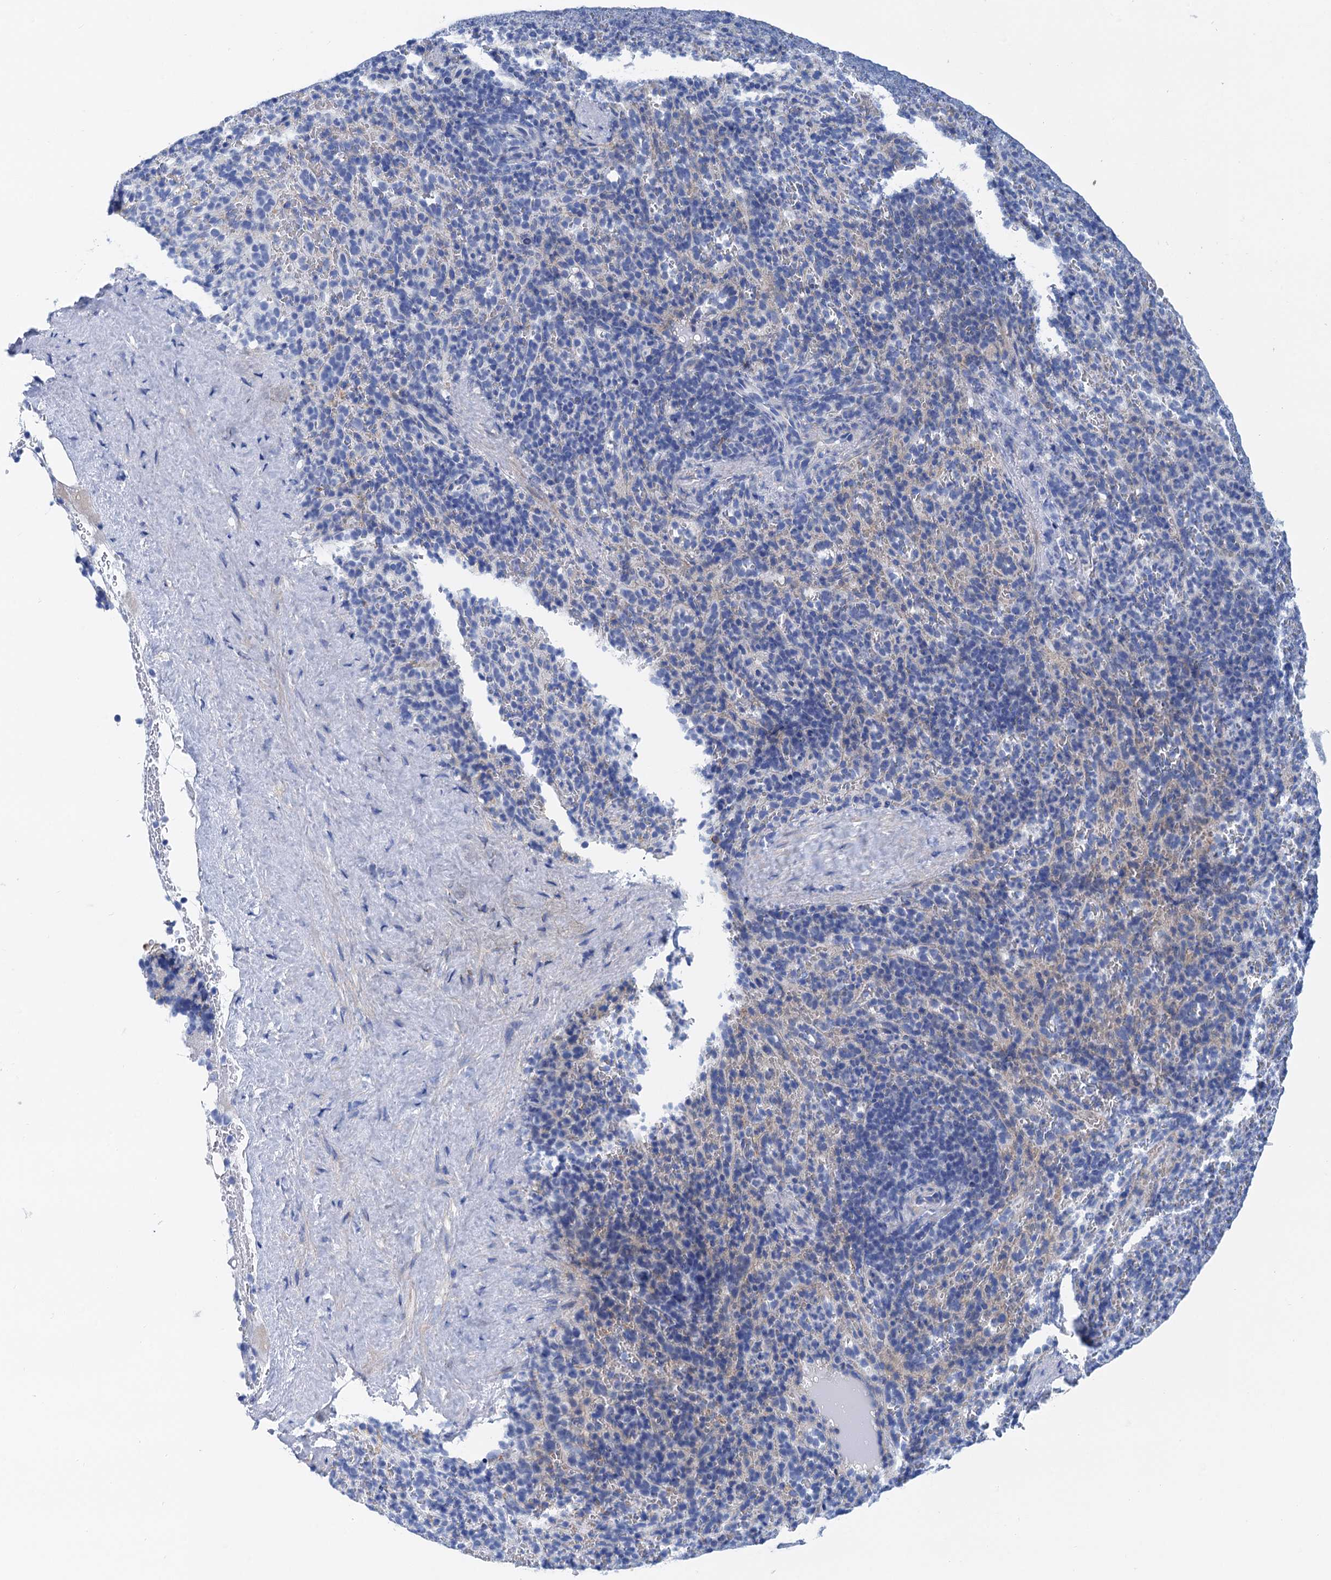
{"staining": {"intensity": "negative", "quantity": "none", "location": "none"}, "tissue": "spleen", "cell_type": "Cells in red pulp", "image_type": "normal", "snomed": [{"axis": "morphology", "description": "Normal tissue, NOS"}, {"axis": "topography", "description": "Spleen"}], "caption": "This is an immunohistochemistry (IHC) image of benign human spleen. There is no staining in cells in red pulp.", "gene": "NLRP10", "patient": {"sex": "female", "age": 21}}